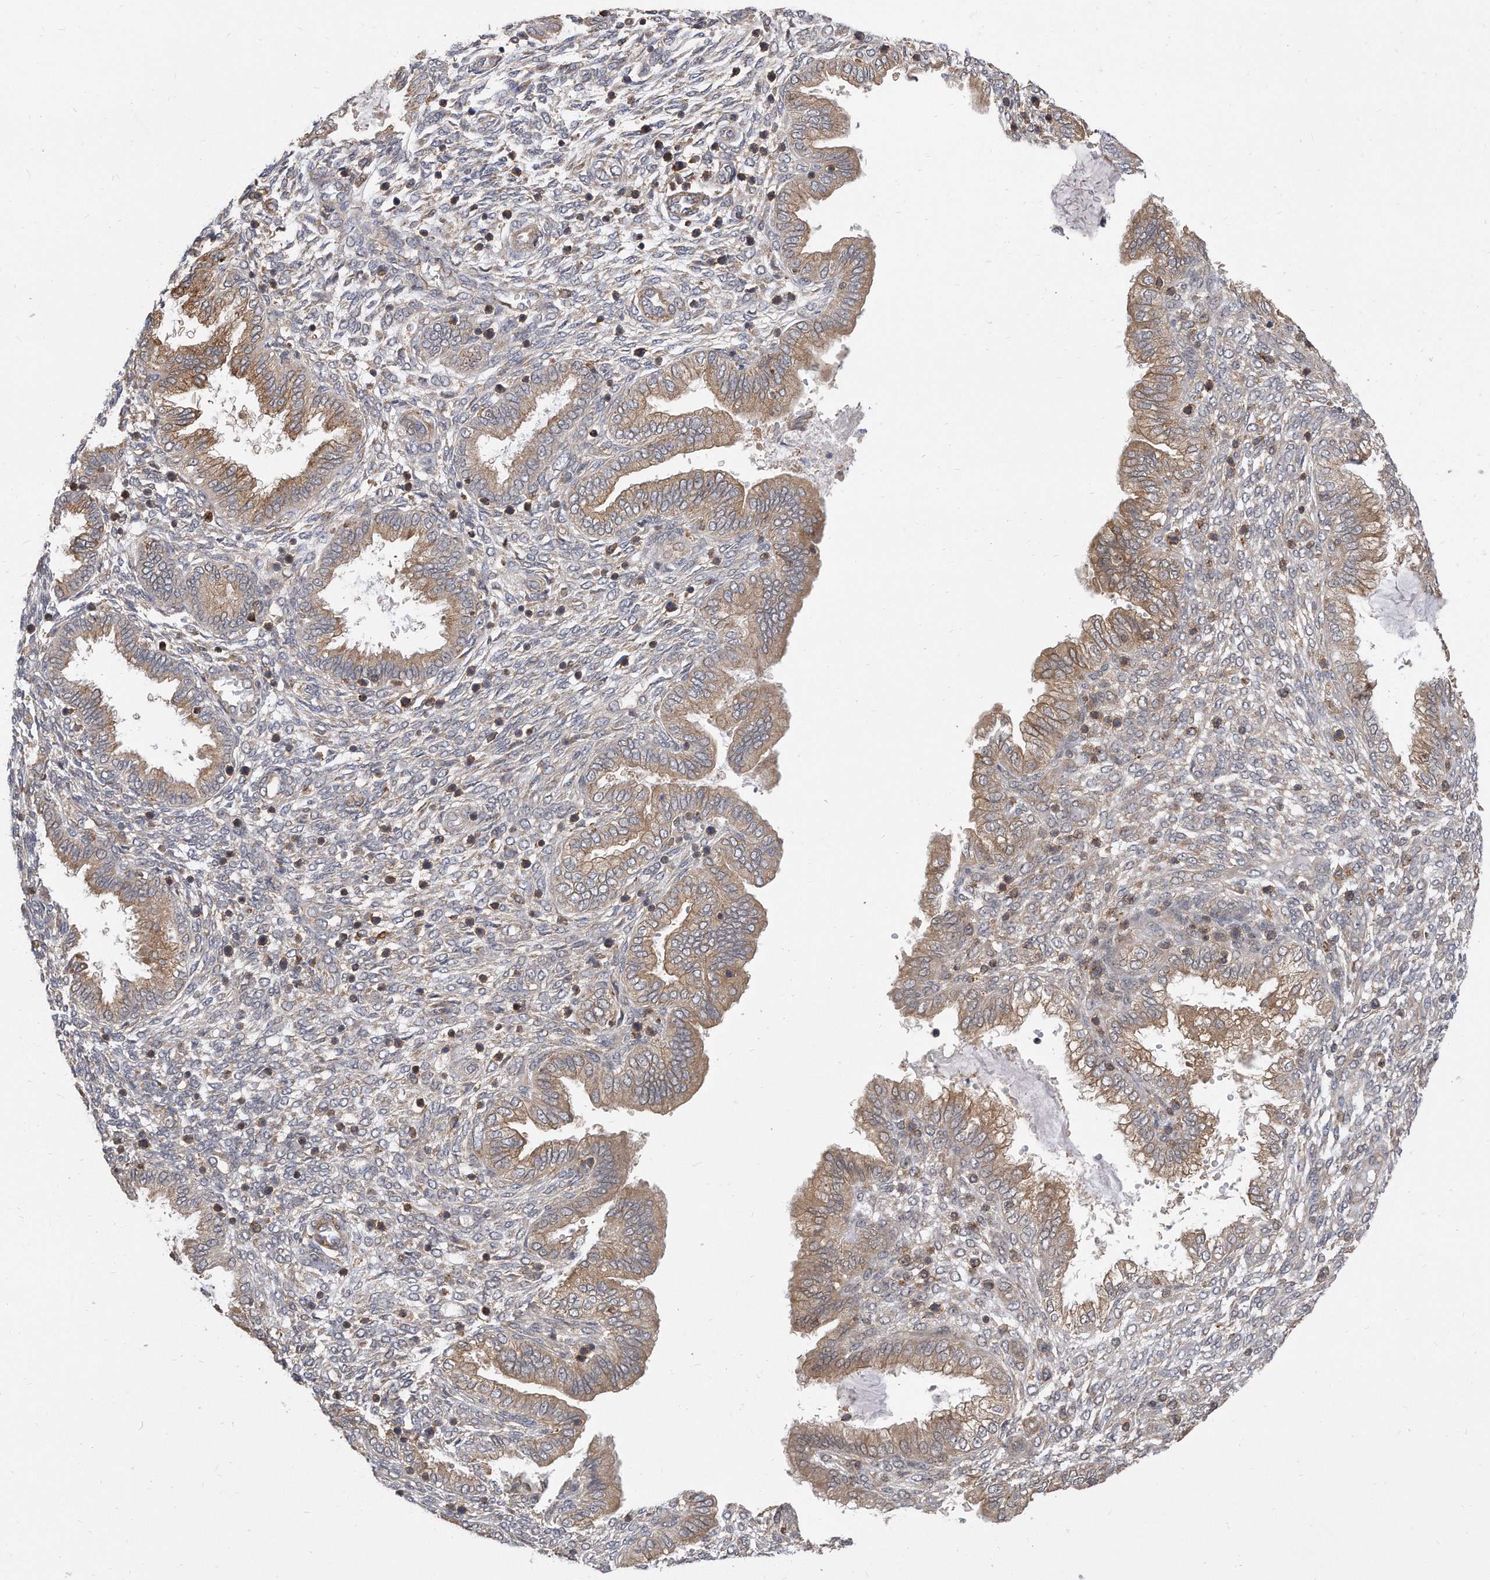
{"staining": {"intensity": "moderate", "quantity": "<25%", "location": "cytoplasmic/membranous"}, "tissue": "endometrium", "cell_type": "Cells in endometrial stroma", "image_type": "normal", "snomed": [{"axis": "morphology", "description": "Normal tissue, NOS"}, {"axis": "topography", "description": "Endometrium"}], "caption": "This is a photomicrograph of immunohistochemistry (IHC) staining of benign endometrium, which shows moderate positivity in the cytoplasmic/membranous of cells in endometrial stroma.", "gene": "TCP1", "patient": {"sex": "female", "age": 33}}